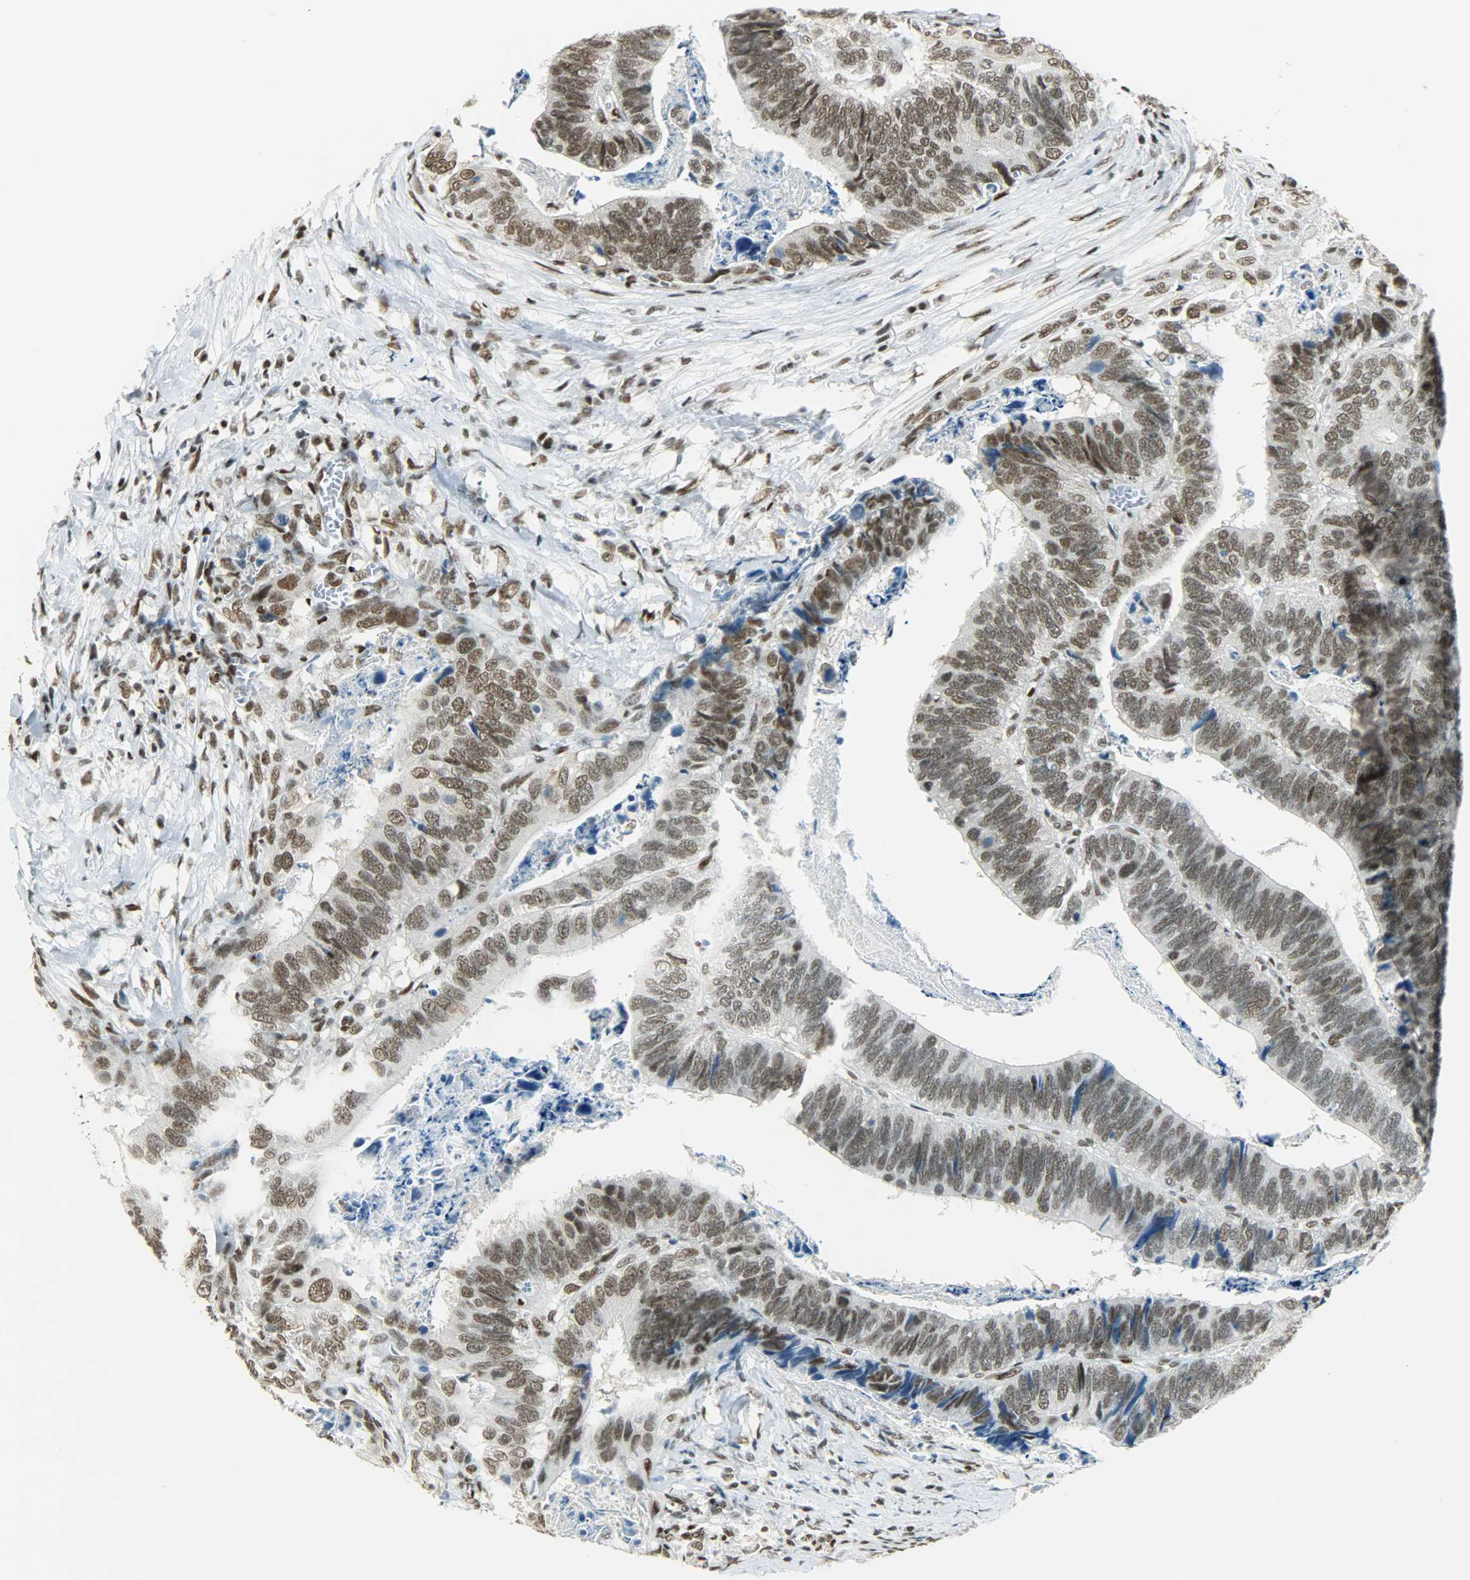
{"staining": {"intensity": "strong", "quantity": ">75%", "location": "nuclear"}, "tissue": "colorectal cancer", "cell_type": "Tumor cells", "image_type": "cancer", "snomed": [{"axis": "morphology", "description": "Adenocarcinoma, NOS"}, {"axis": "topography", "description": "Colon"}], "caption": "Adenocarcinoma (colorectal) stained with immunohistochemistry (IHC) exhibits strong nuclear staining in approximately >75% of tumor cells.", "gene": "MYEF2", "patient": {"sex": "male", "age": 72}}